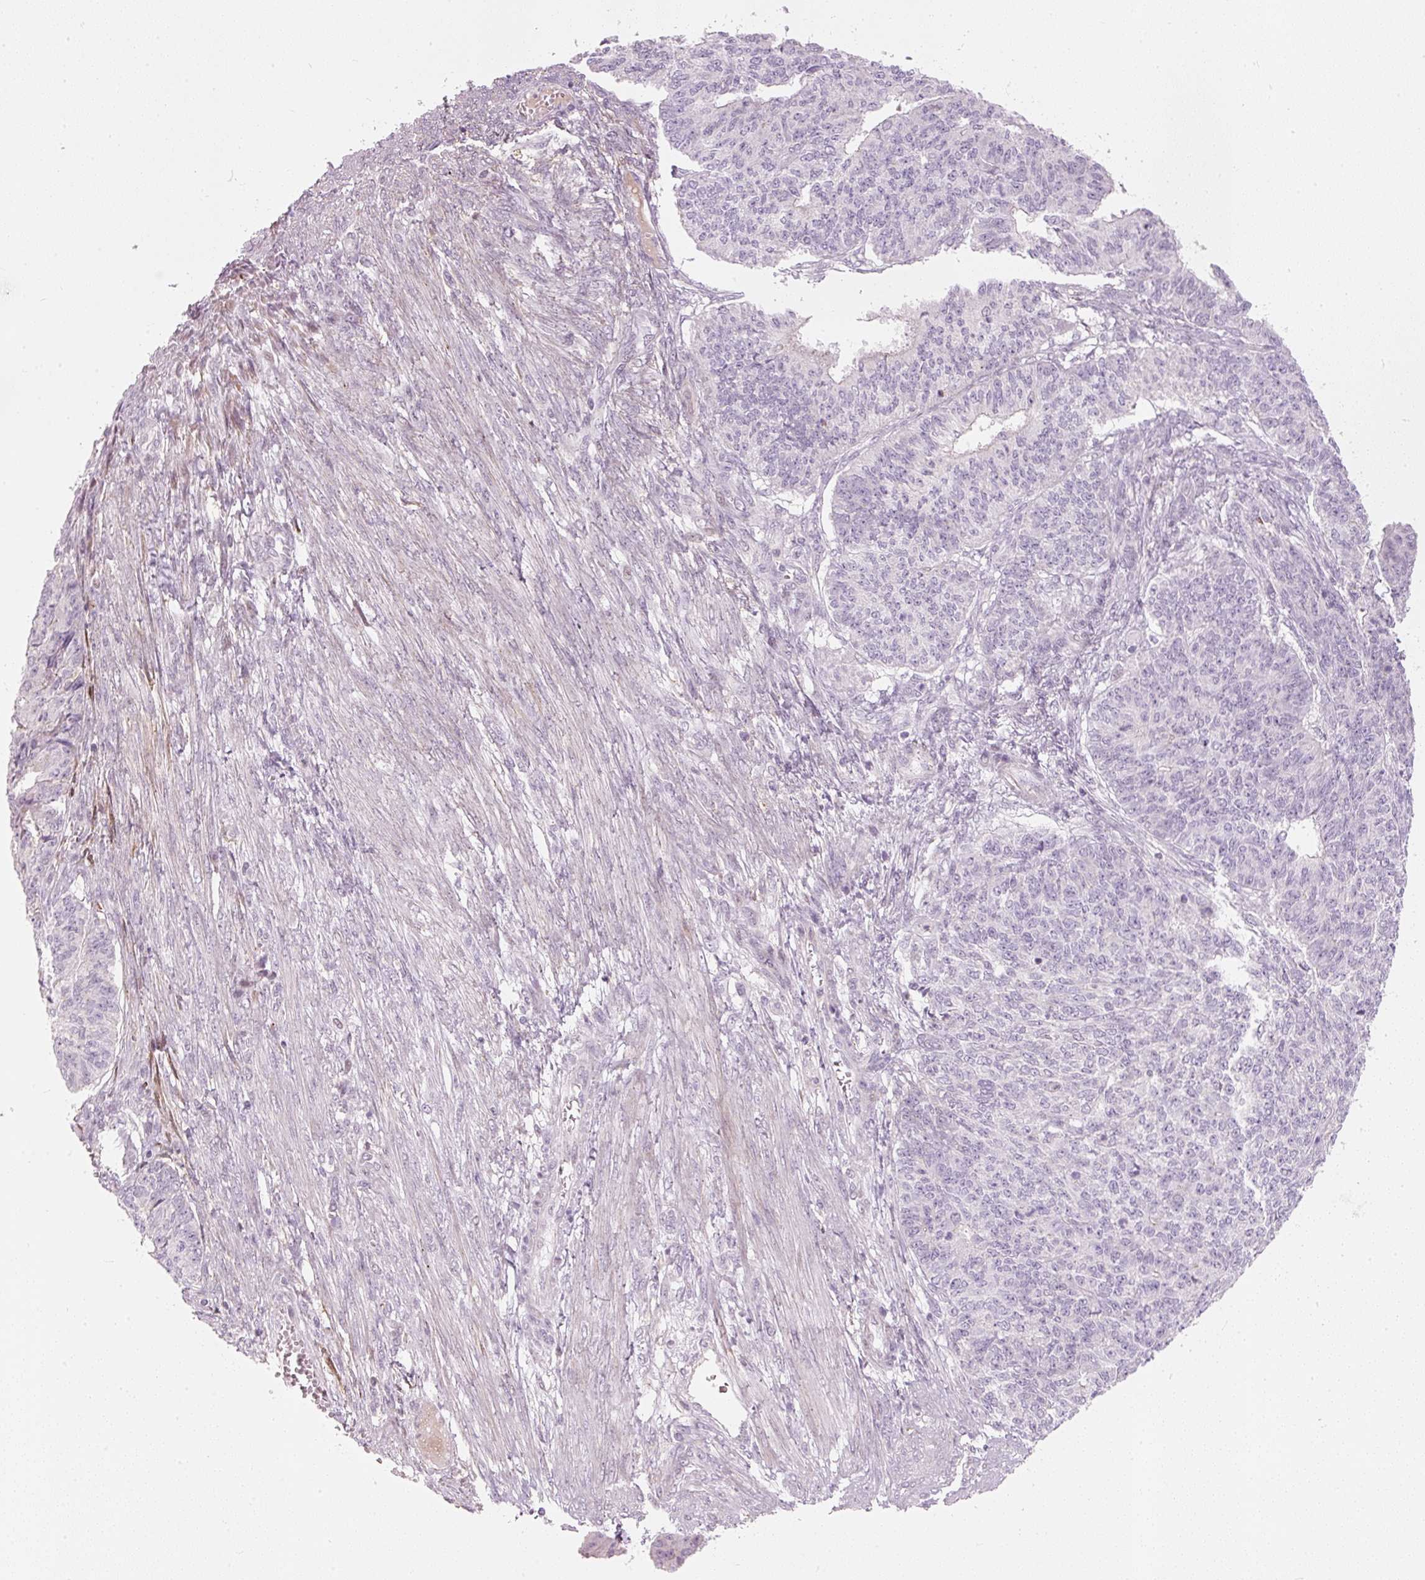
{"staining": {"intensity": "negative", "quantity": "none", "location": "none"}, "tissue": "endometrial cancer", "cell_type": "Tumor cells", "image_type": "cancer", "snomed": [{"axis": "morphology", "description": "Adenocarcinoma, NOS"}, {"axis": "topography", "description": "Endometrium"}], "caption": "Histopathology image shows no significant protein positivity in tumor cells of endometrial adenocarcinoma.", "gene": "RNF39", "patient": {"sex": "female", "age": 32}}